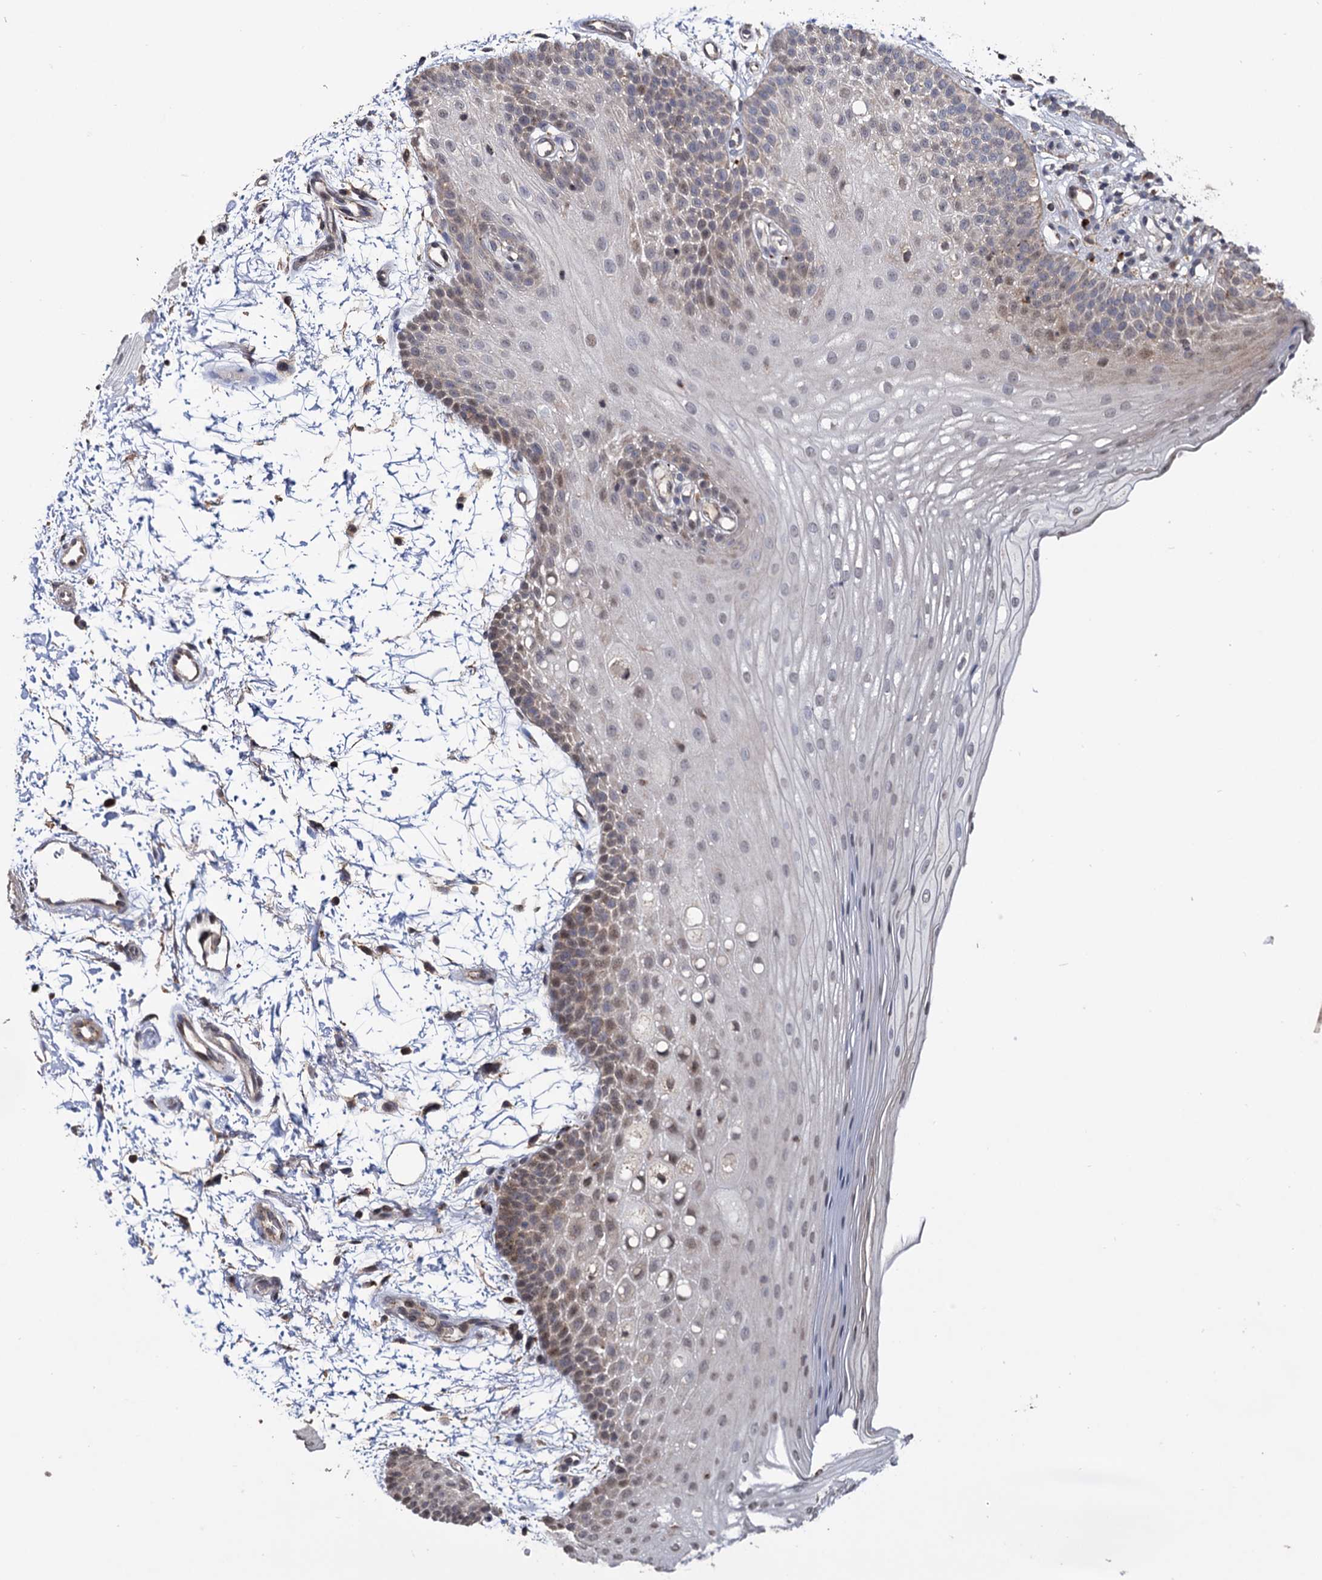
{"staining": {"intensity": "moderate", "quantity": "25%-75%", "location": "nuclear"}, "tissue": "oral mucosa", "cell_type": "Squamous epithelial cells", "image_type": "normal", "snomed": [{"axis": "morphology", "description": "Normal tissue, NOS"}, {"axis": "topography", "description": "Oral tissue"}], "caption": "Brown immunohistochemical staining in normal oral mucosa shows moderate nuclear expression in approximately 25%-75% of squamous epithelial cells.", "gene": "MICAL2", "patient": {"sex": "male", "age": 68}}